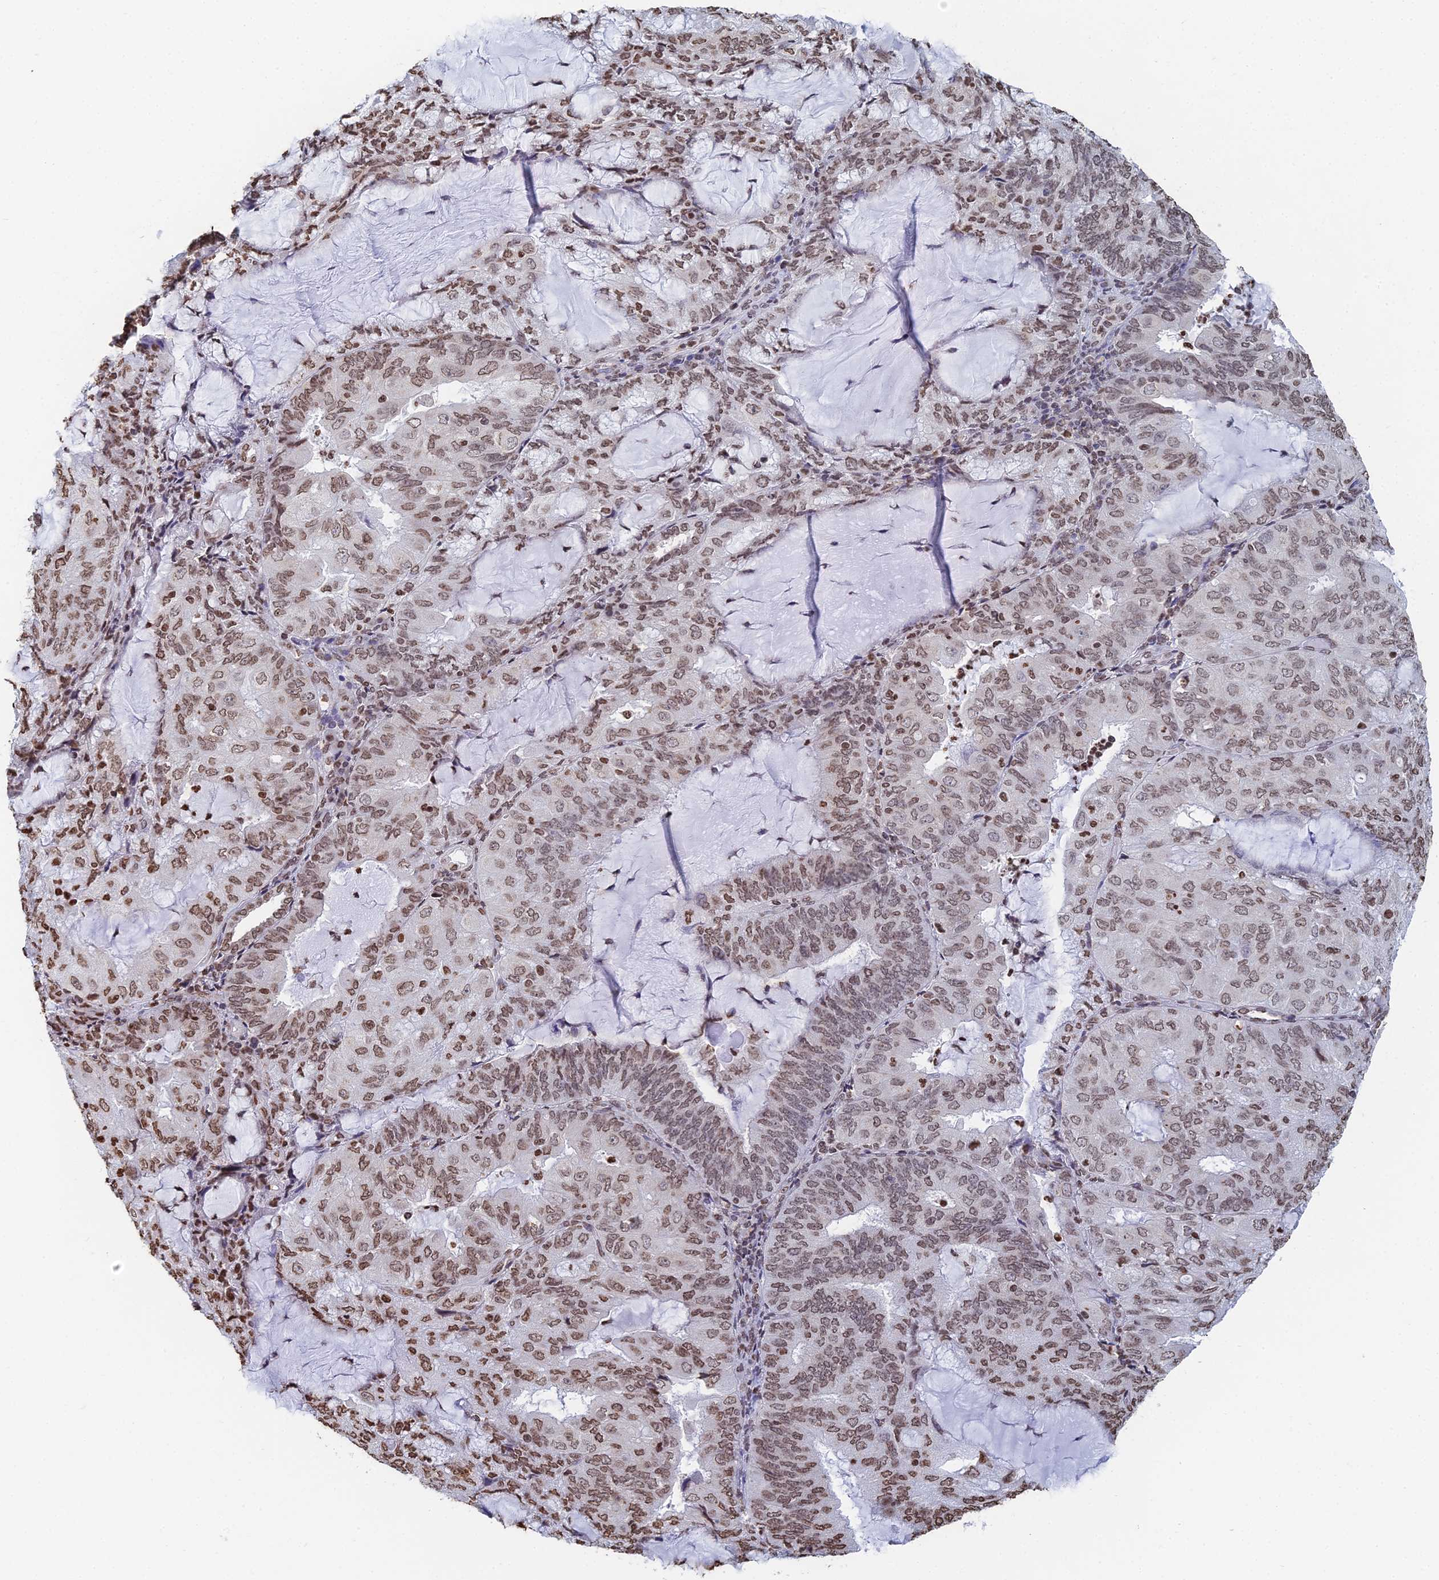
{"staining": {"intensity": "moderate", "quantity": ">75%", "location": "nuclear"}, "tissue": "endometrial cancer", "cell_type": "Tumor cells", "image_type": "cancer", "snomed": [{"axis": "morphology", "description": "Adenocarcinoma, NOS"}, {"axis": "topography", "description": "Endometrium"}], "caption": "Brown immunohistochemical staining in endometrial cancer reveals moderate nuclear positivity in about >75% of tumor cells. (IHC, brightfield microscopy, high magnification).", "gene": "GBP3", "patient": {"sex": "female", "age": 81}}